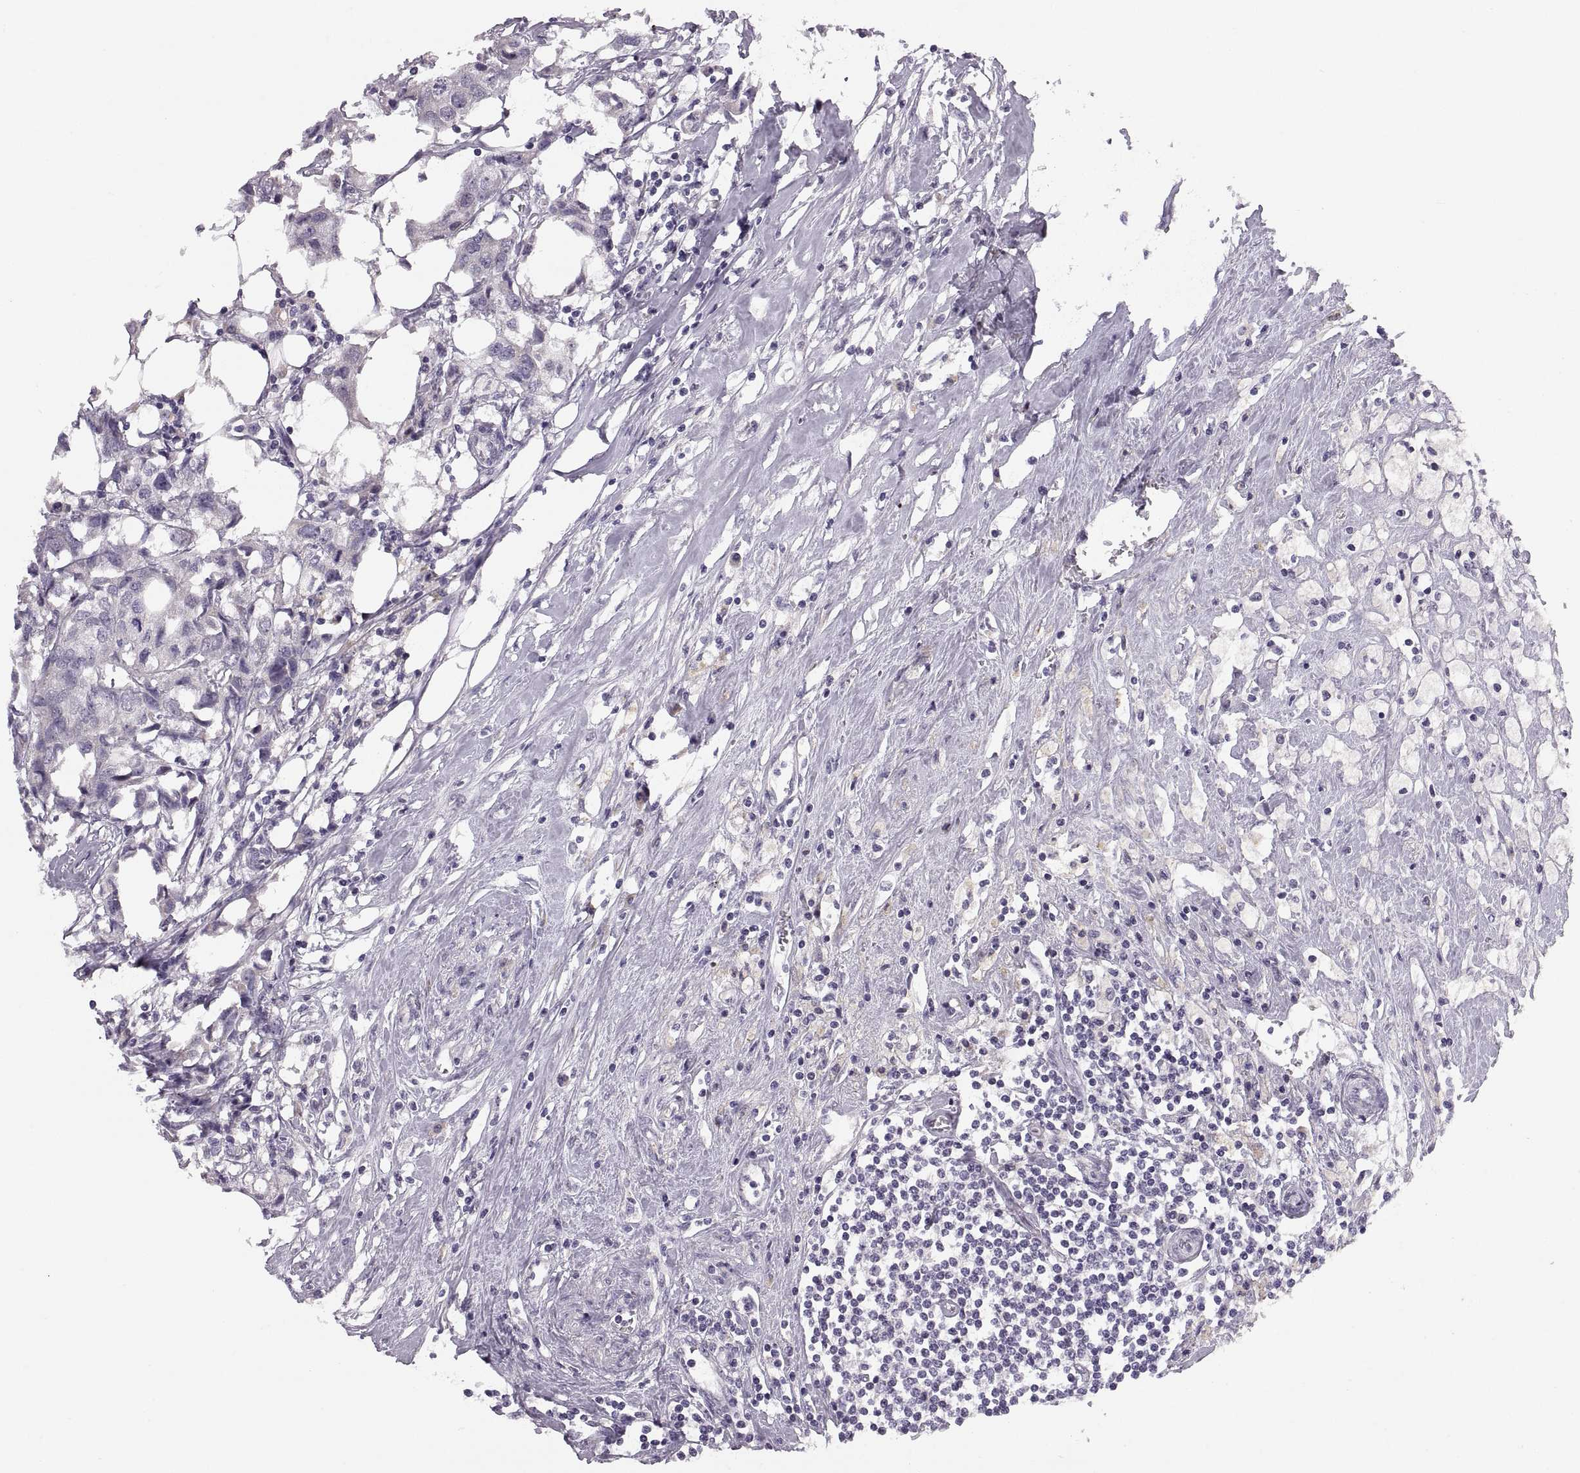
{"staining": {"intensity": "negative", "quantity": "none", "location": "none"}, "tissue": "breast cancer", "cell_type": "Tumor cells", "image_type": "cancer", "snomed": [{"axis": "morphology", "description": "Duct carcinoma"}, {"axis": "topography", "description": "Breast"}], "caption": "DAB immunohistochemical staining of human invasive ductal carcinoma (breast) displays no significant expression in tumor cells.", "gene": "ADH6", "patient": {"sex": "female", "age": 80}}